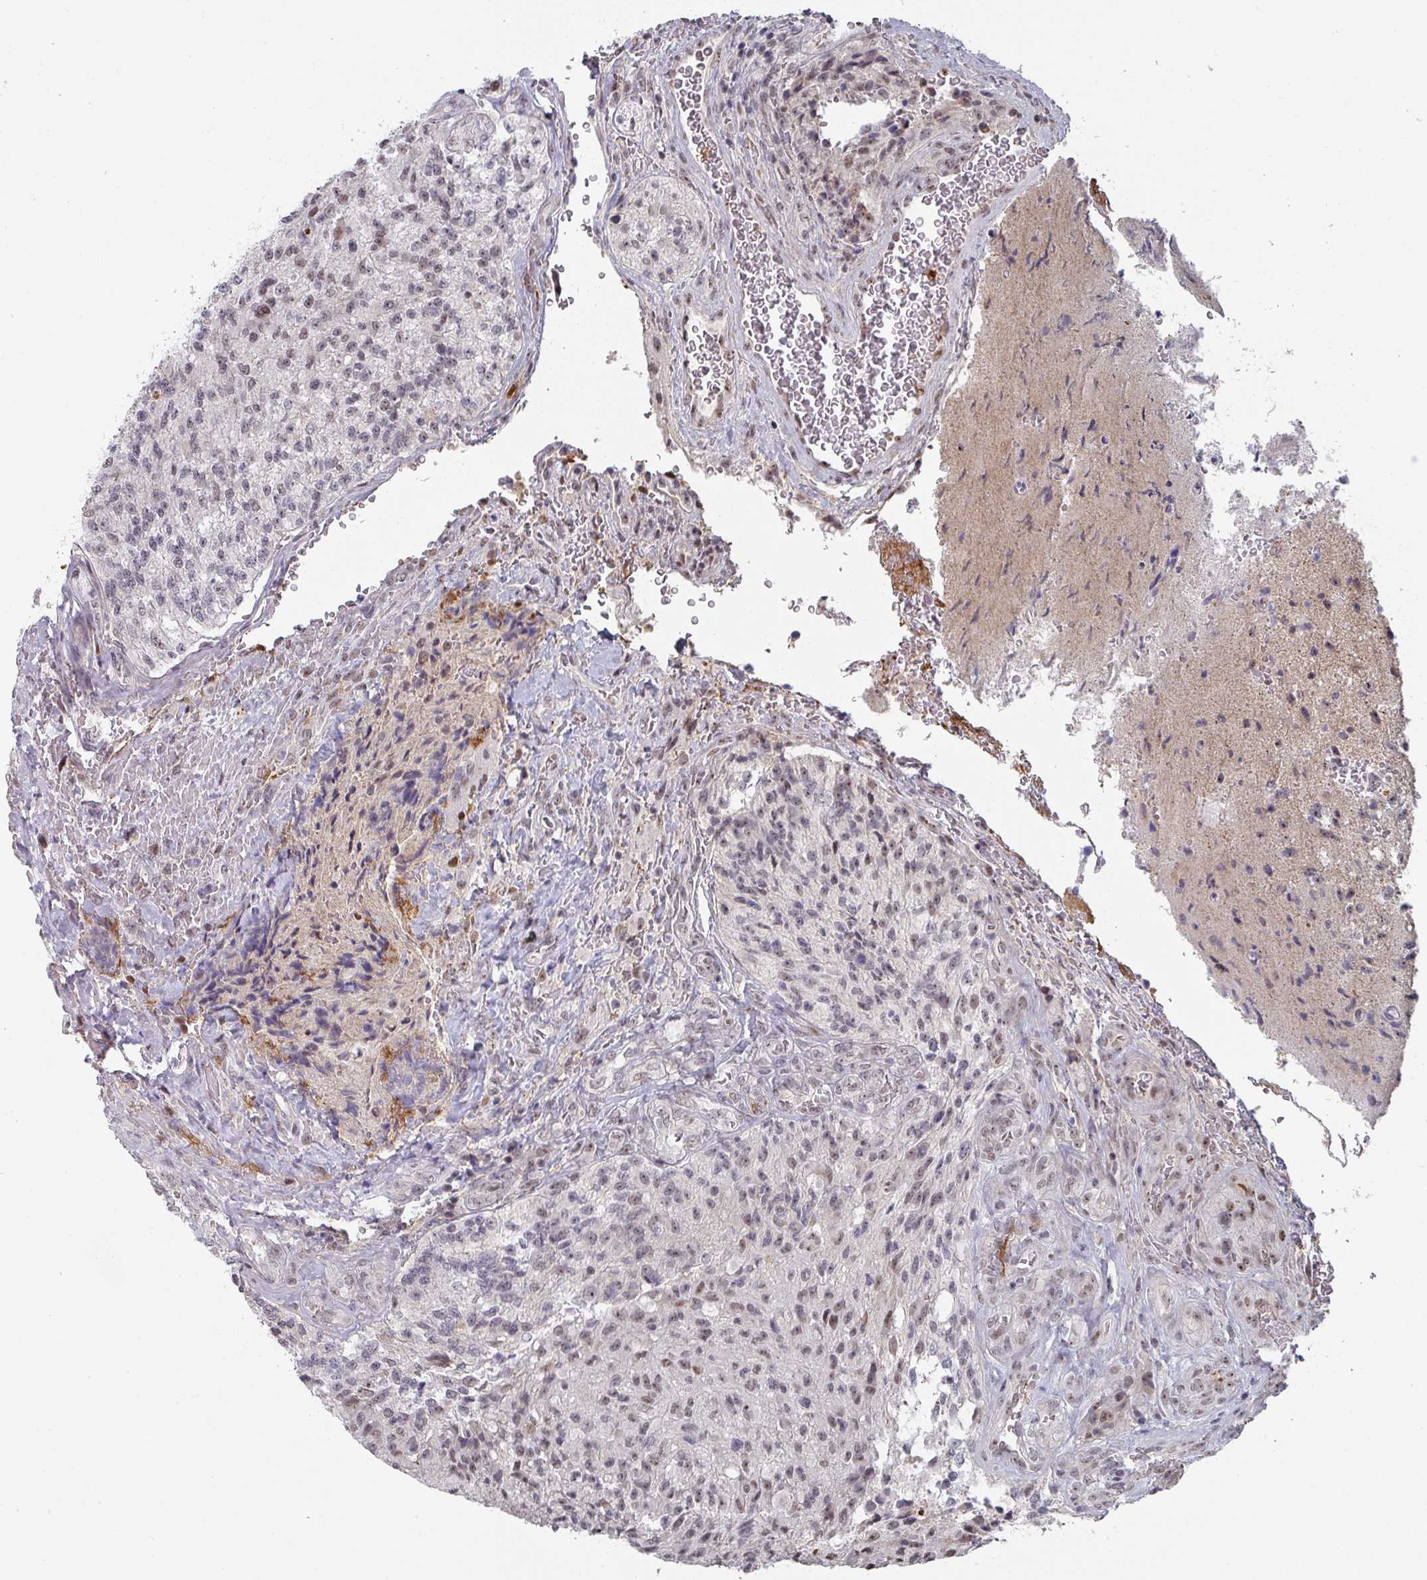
{"staining": {"intensity": "weak", "quantity": "25%-75%", "location": "nuclear"}, "tissue": "glioma", "cell_type": "Tumor cells", "image_type": "cancer", "snomed": [{"axis": "morphology", "description": "Normal tissue, NOS"}, {"axis": "morphology", "description": "Glioma, malignant, High grade"}, {"axis": "topography", "description": "Cerebral cortex"}], "caption": "This micrograph demonstrates high-grade glioma (malignant) stained with IHC to label a protein in brown. The nuclear of tumor cells show weak positivity for the protein. Nuclei are counter-stained blue.", "gene": "ZNF654", "patient": {"sex": "male", "age": 56}}